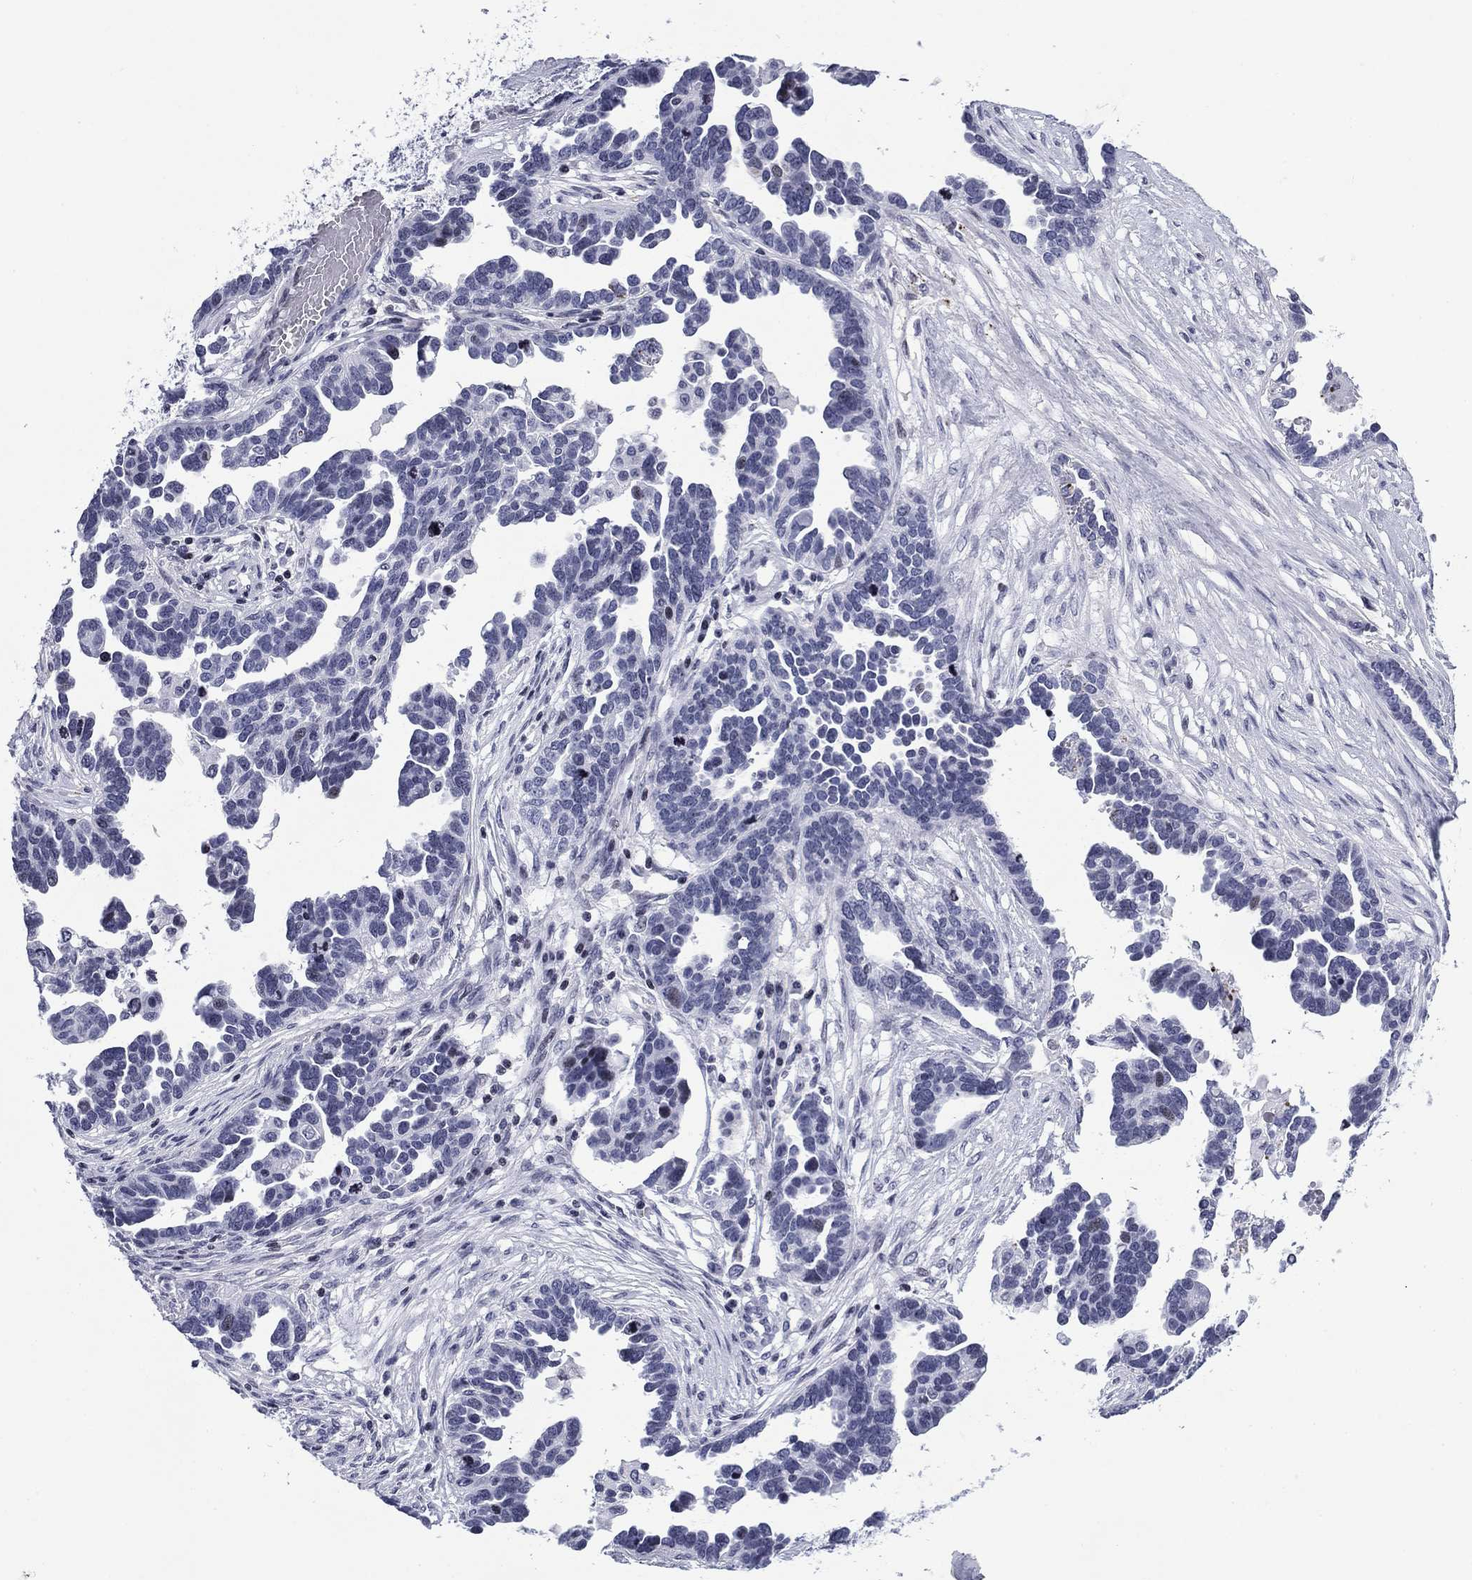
{"staining": {"intensity": "negative", "quantity": "none", "location": "none"}, "tissue": "ovarian cancer", "cell_type": "Tumor cells", "image_type": "cancer", "snomed": [{"axis": "morphology", "description": "Cystadenocarcinoma, serous, NOS"}, {"axis": "topography", "description": "Ovary"}], "caption": "Immunohistochemistry photomicrograph of human serous cystadenocarcinoma (ovarian) stained for a protein (brown), which demonstrates no staining in tumor cells.", "gene": "CCDC144A", "patient": {"sex": "female", "age": 54}}